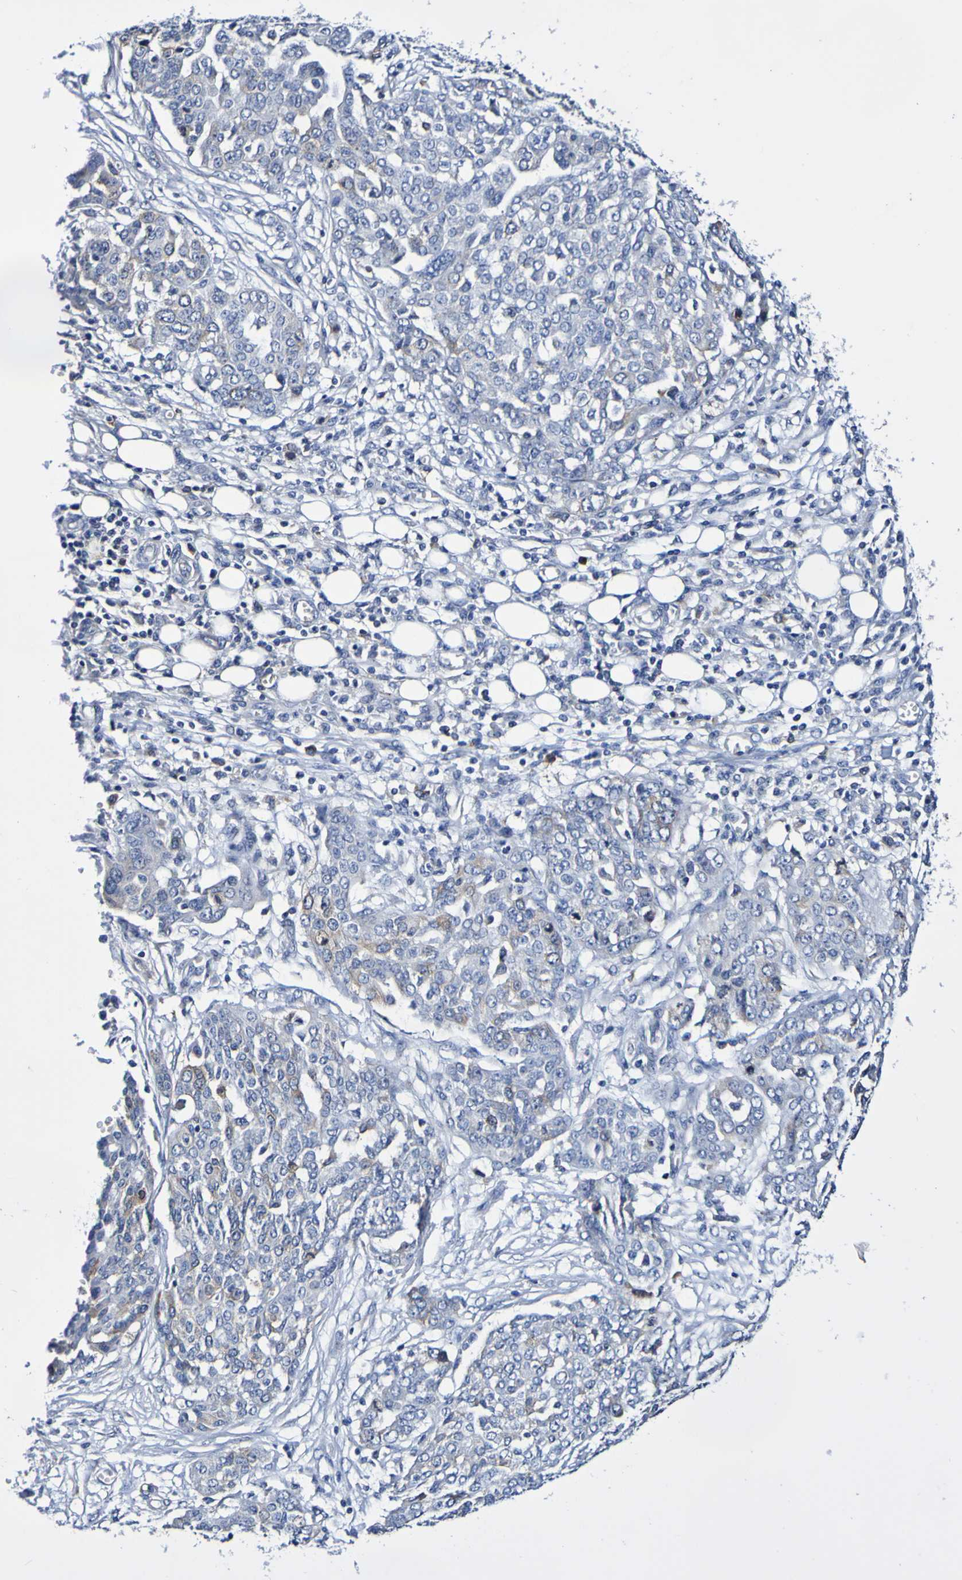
{"staining": {"intensity": "weak", "quantity": "<25%", "location": "cytoplasmic/membranous"}, "tissue": "ovarian cancer", "cell_type": "Tumor cells", "image_type": "cancer", "snomed": [{"axis": "morphology", "description": "Cystadenocarcinoma, serous, NOS"}, {"axis": "topography", "description": "Soft tissue"}, {"axis": "topography", "description": "Ovary"}], "caption": "This is a photomicrograph of IHC staining of ovarian cancer, which shows no expression in tumor cells. (Brightfield microscopy of DAB (3,3'-diaminobenzidine) immunohistochemistry (IHC) at high magnification).", "gene": "ACVR1C", "patient": {"sex": "female", "age": 57}}